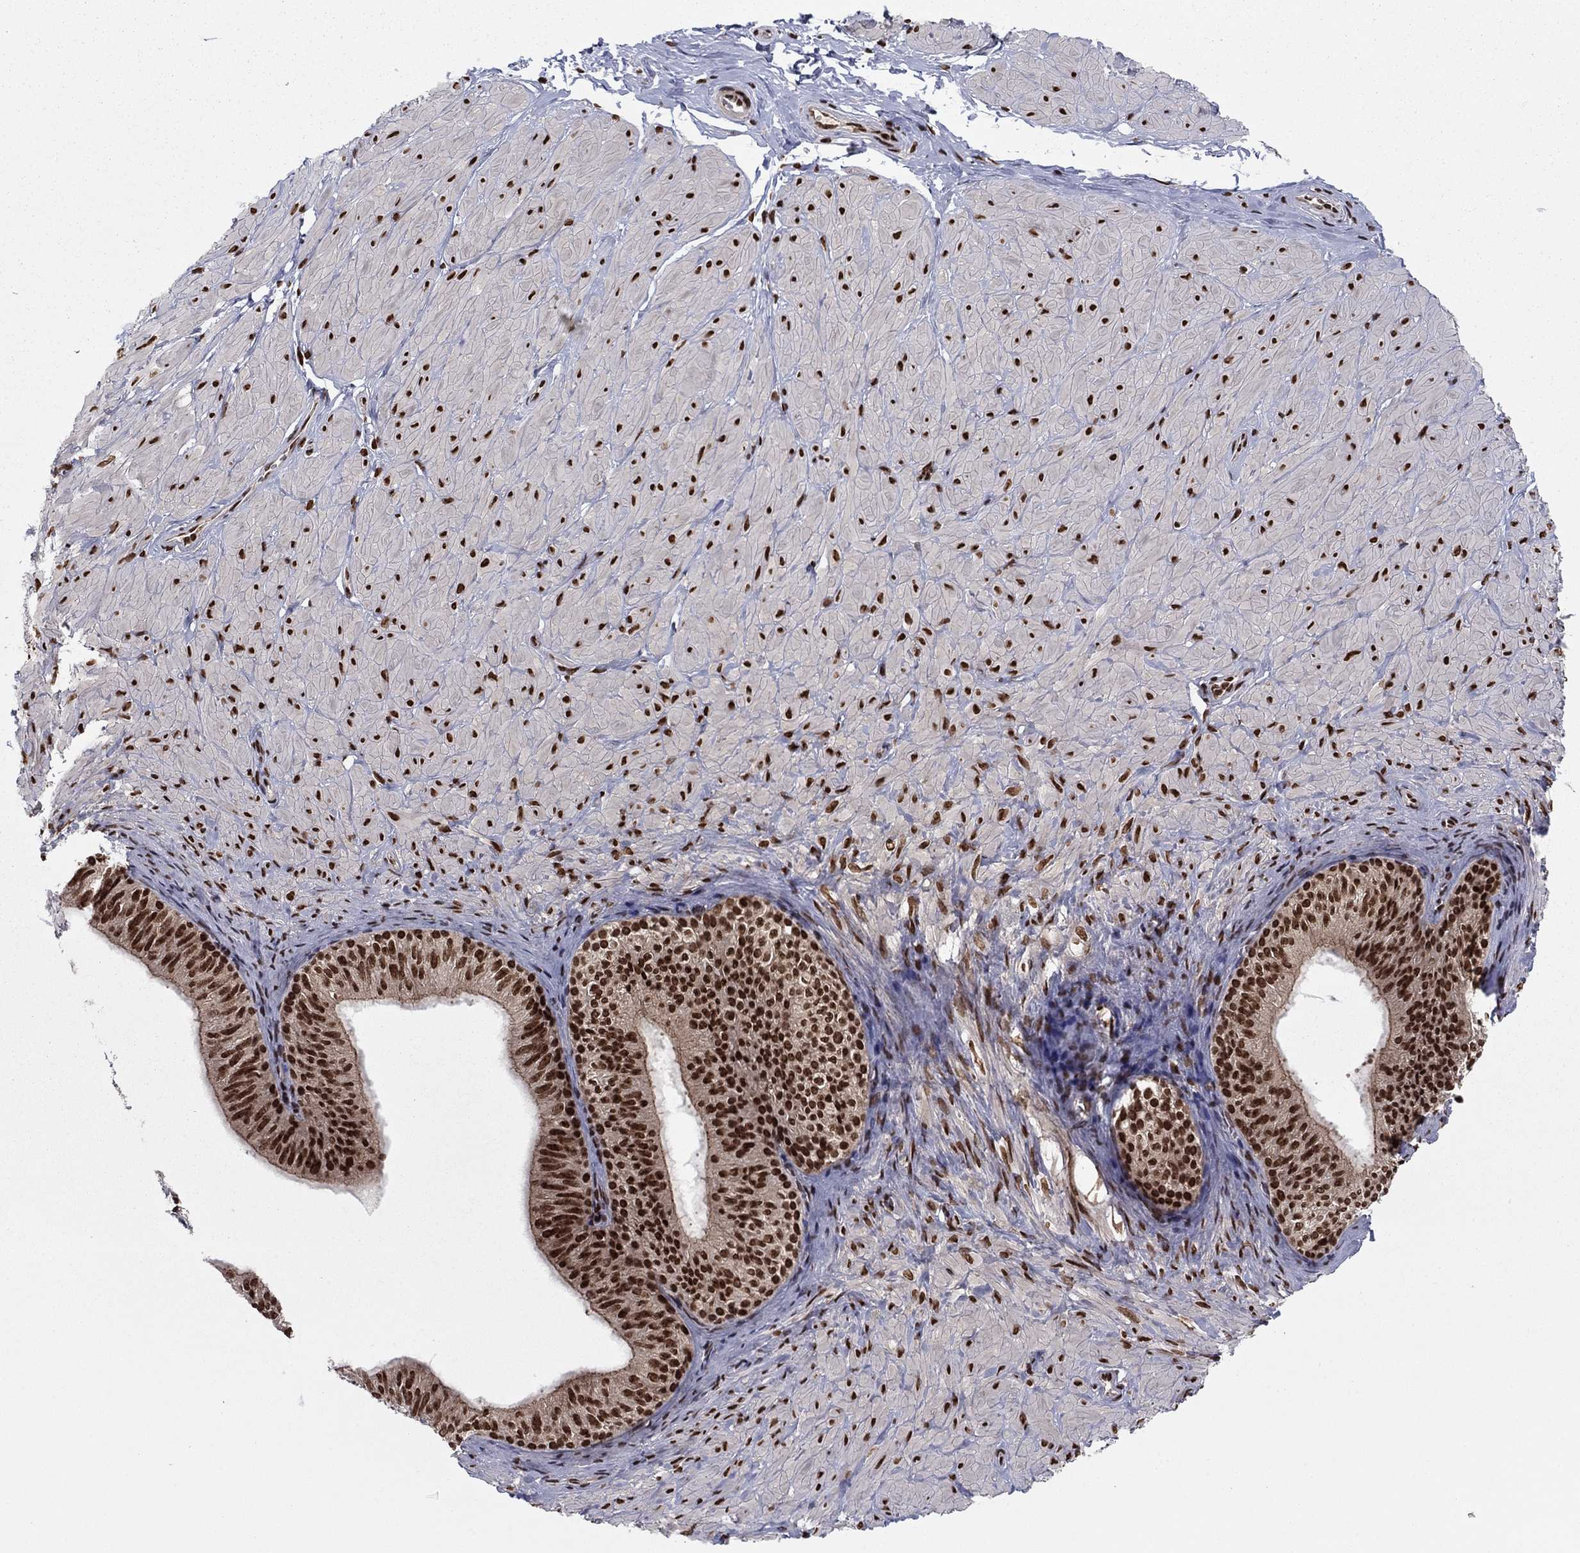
{"staining": {"intensity": "strong", "quantity": "25%-75%", "location": "nuclear"}, "tissue": "soft tissue", "cell_type": "Fibroblasts", "image_type": "normal", "snomed": [{"axis": "morphology", "description": "Normal tissue, NOS"}, {"axis": "topography", "description": "Smooth muscle"}, {"axis": "topography", "description": "Peripheral nerve tissue"}], "caption": "An immunohistochemistry image of unremarkable tissue is shown. Protein staining in brown labels strong nuclear positivity in soft tissue within fibroblasts. The staining was performed using DAB to visualize the protein expression in brown, while the nuclei were stained in blue with hematoxylin (Magnification: 20x).", "gene": "USP54", "patient": {"sex": "male", "age": 22}}